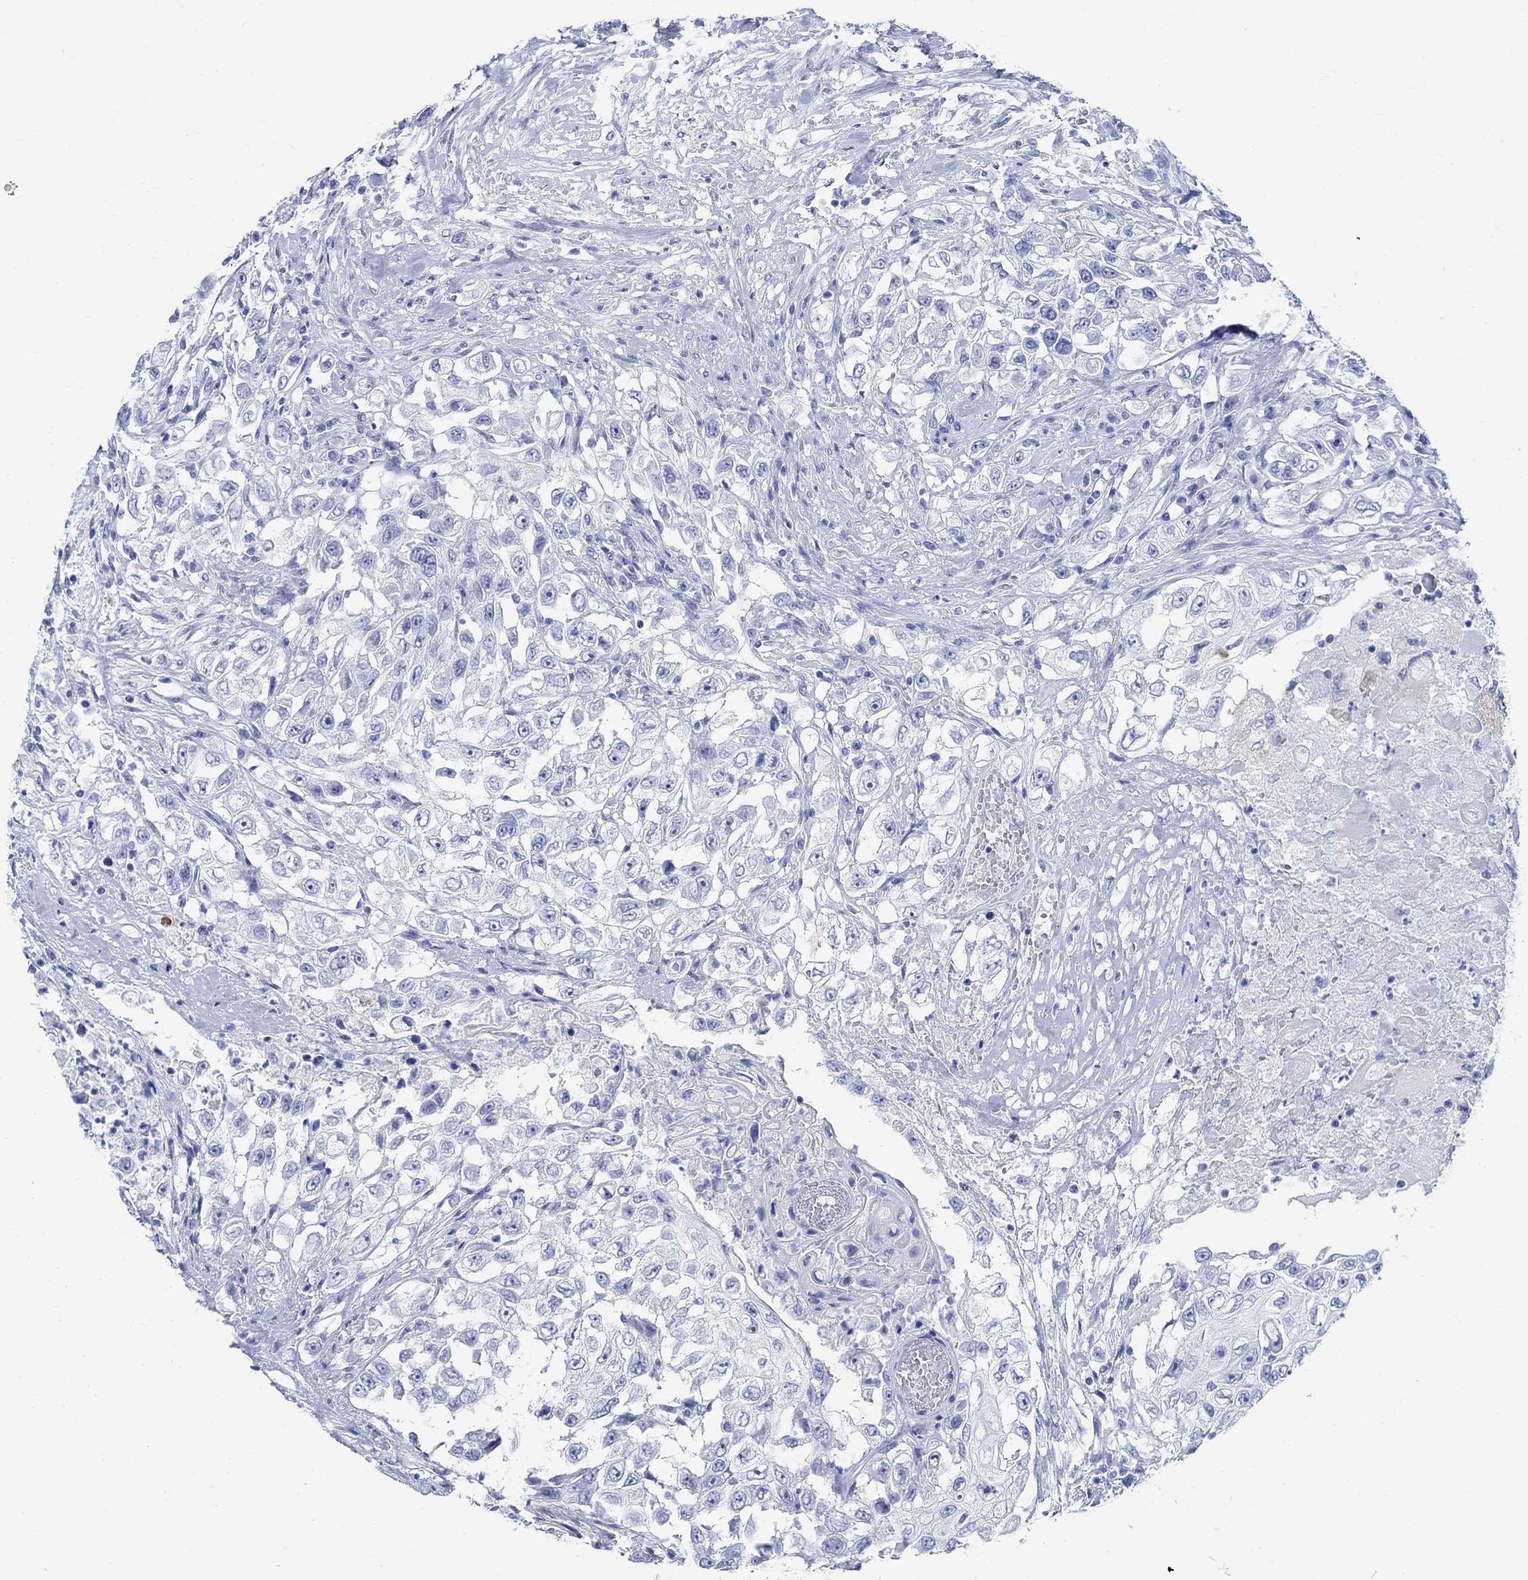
{"staining": {"intensity": "negative", "quantity": "none", "location": "none"}, "tissue": "urothelial cancer", "cell_type": "Tumor cells", "image_type": "cancer", "snomed": [{"axis": "morphology", "description": "Urothelial carcinoma, High grade"}, {"axis": "topography", "description": "Urinary bladder"}], "caption": "Immunohistochemistry (IHC) of urothelial carcinoma (high-grade) reveals no positivity in tumor cells. The staining is performed using DAB brown chromogen with nuclei counter-stained in using hematoxylin.", "gene": "RBM20", "patient": {"sex": "female", "age": 56}}